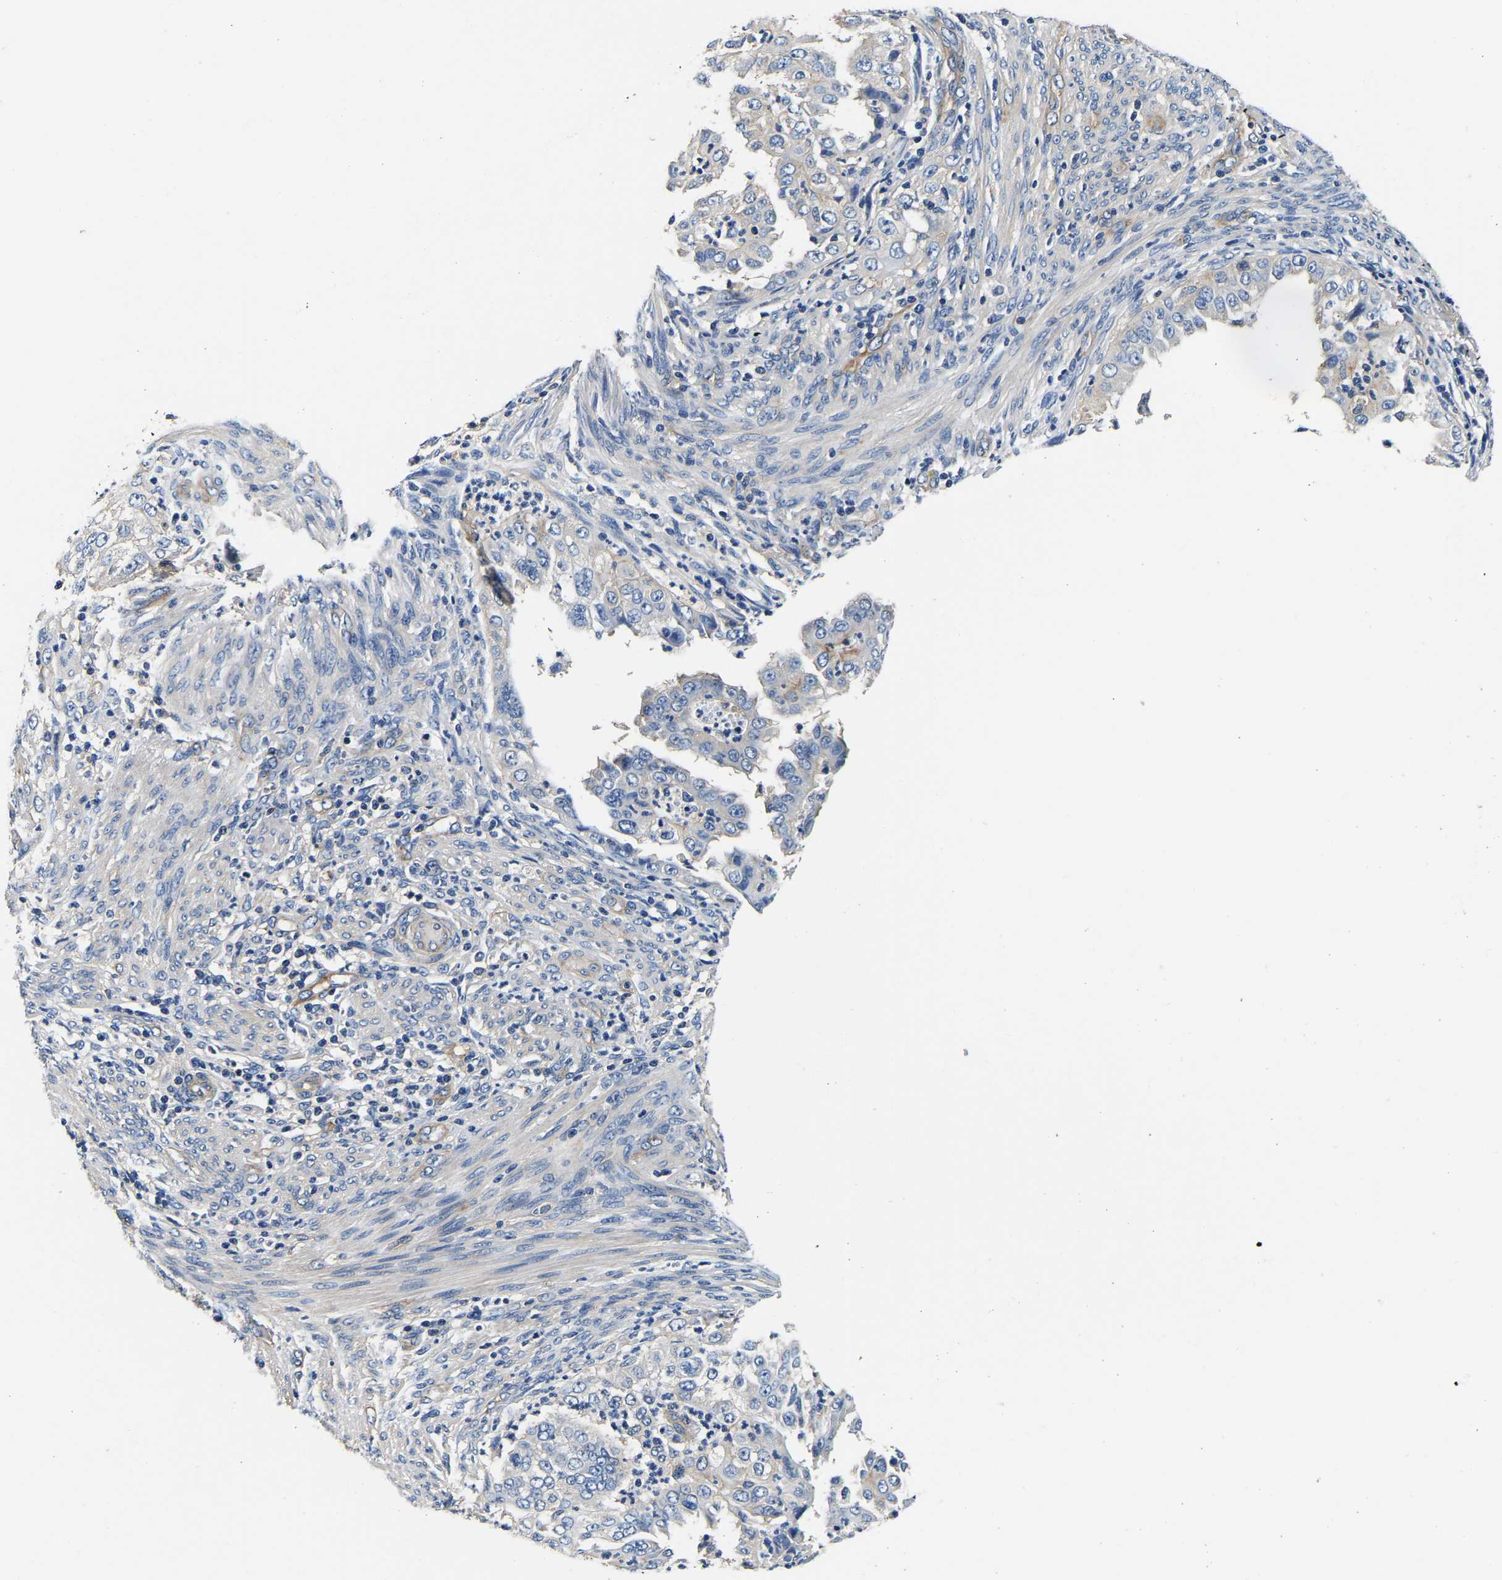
{"staining": {"intensity": "negative", "quantity": "none", "location": "none"}, "tissue": "endometrial cancer", "cell_type": "Tumor cells", "image_type": "cancer", "snomed": [{"axis": "morphology", "description": "Adenocarcinoma, NOS"}, {"axis": "topography", "description": "Endometrium"}], "caption": "There is no significant staining in tumor cells of adenocarcinoma (endometrial).", "gene": "SH3GLB1", "patient": {"sex": "female", "age": 85}}